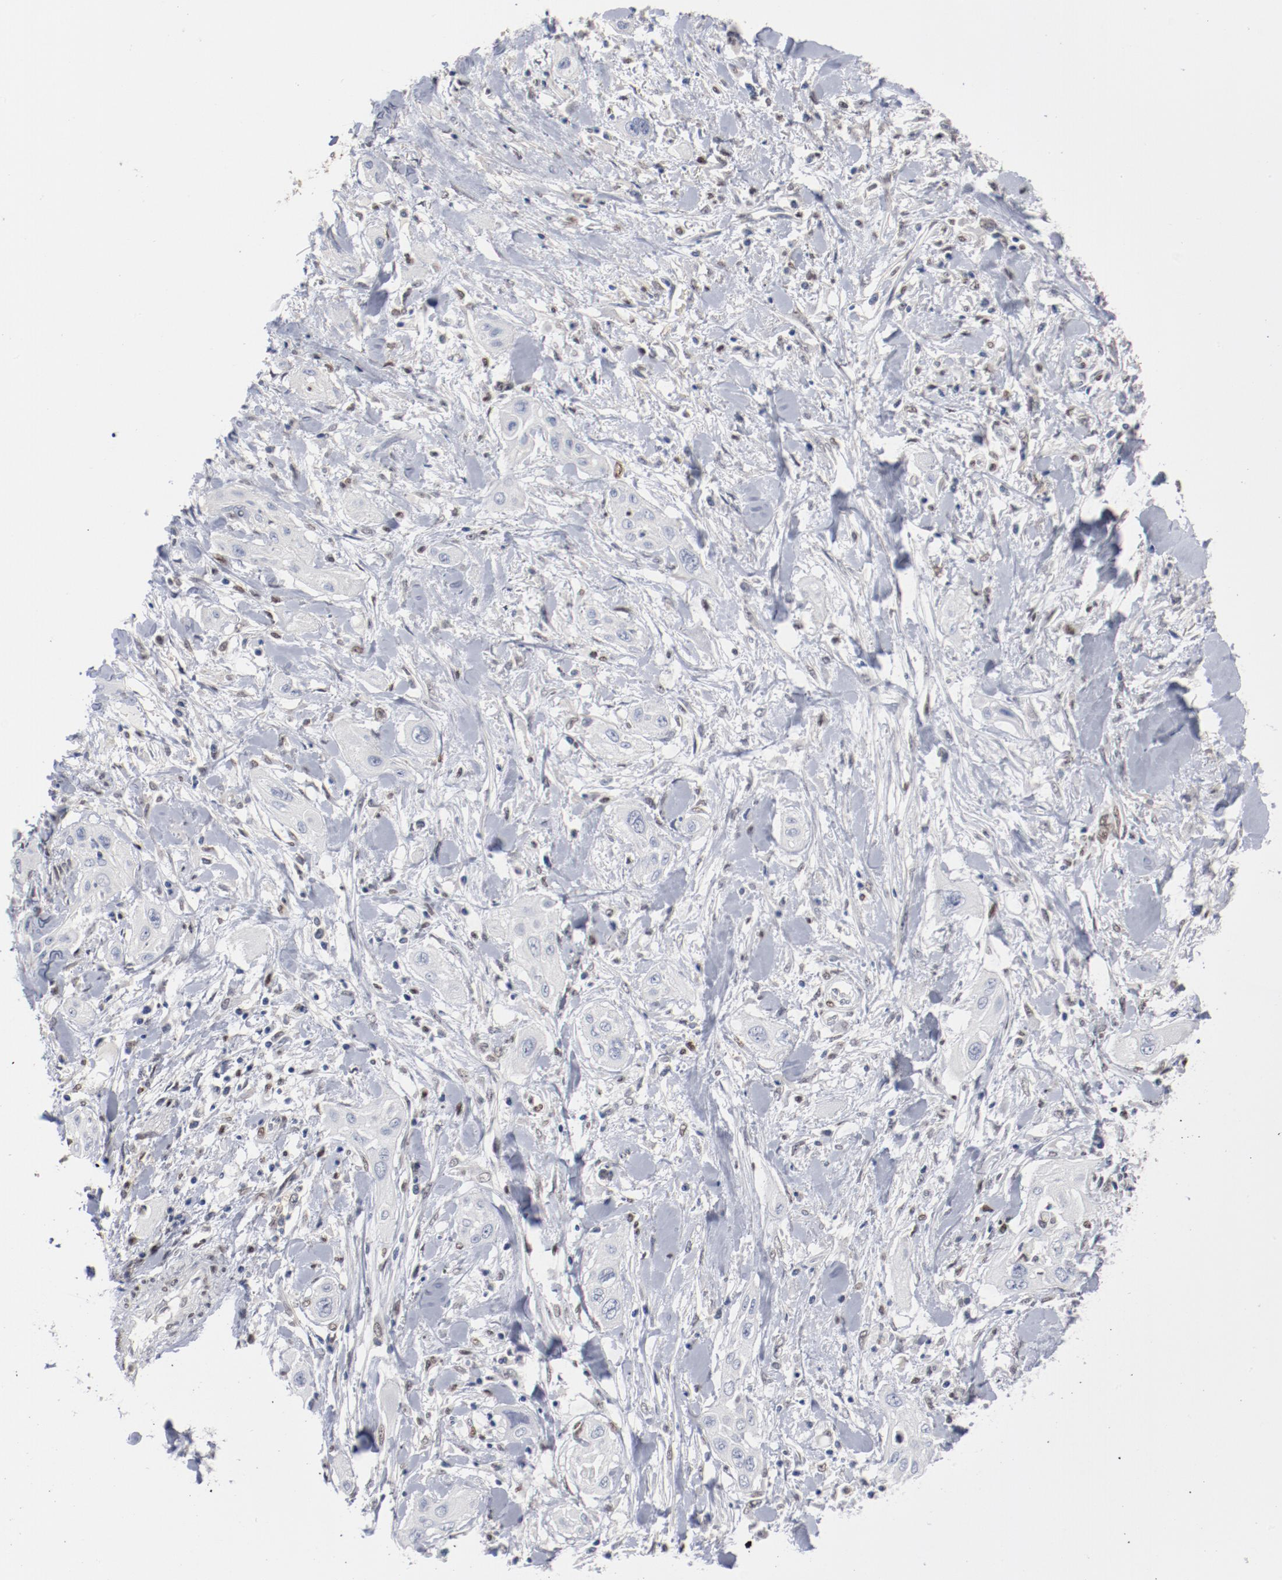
{"staining": {"intensity": "negative", "quantity": "none", "location": "none"}, "tissue": "lung cancer", "cell_type": "Tumor cells", "image_type": "cancer", "snomed": [{"axis": "morphology", "description": "Squamous cell carcinoma, NOS"}, {"axis": "topography", "description": "Lung"}], "caption": "Tumor cells show no significant protein expression in lung squamous cell carcinoma.", "gene": "ZEB2", "patient": {"sex": "female", "age": 47}}